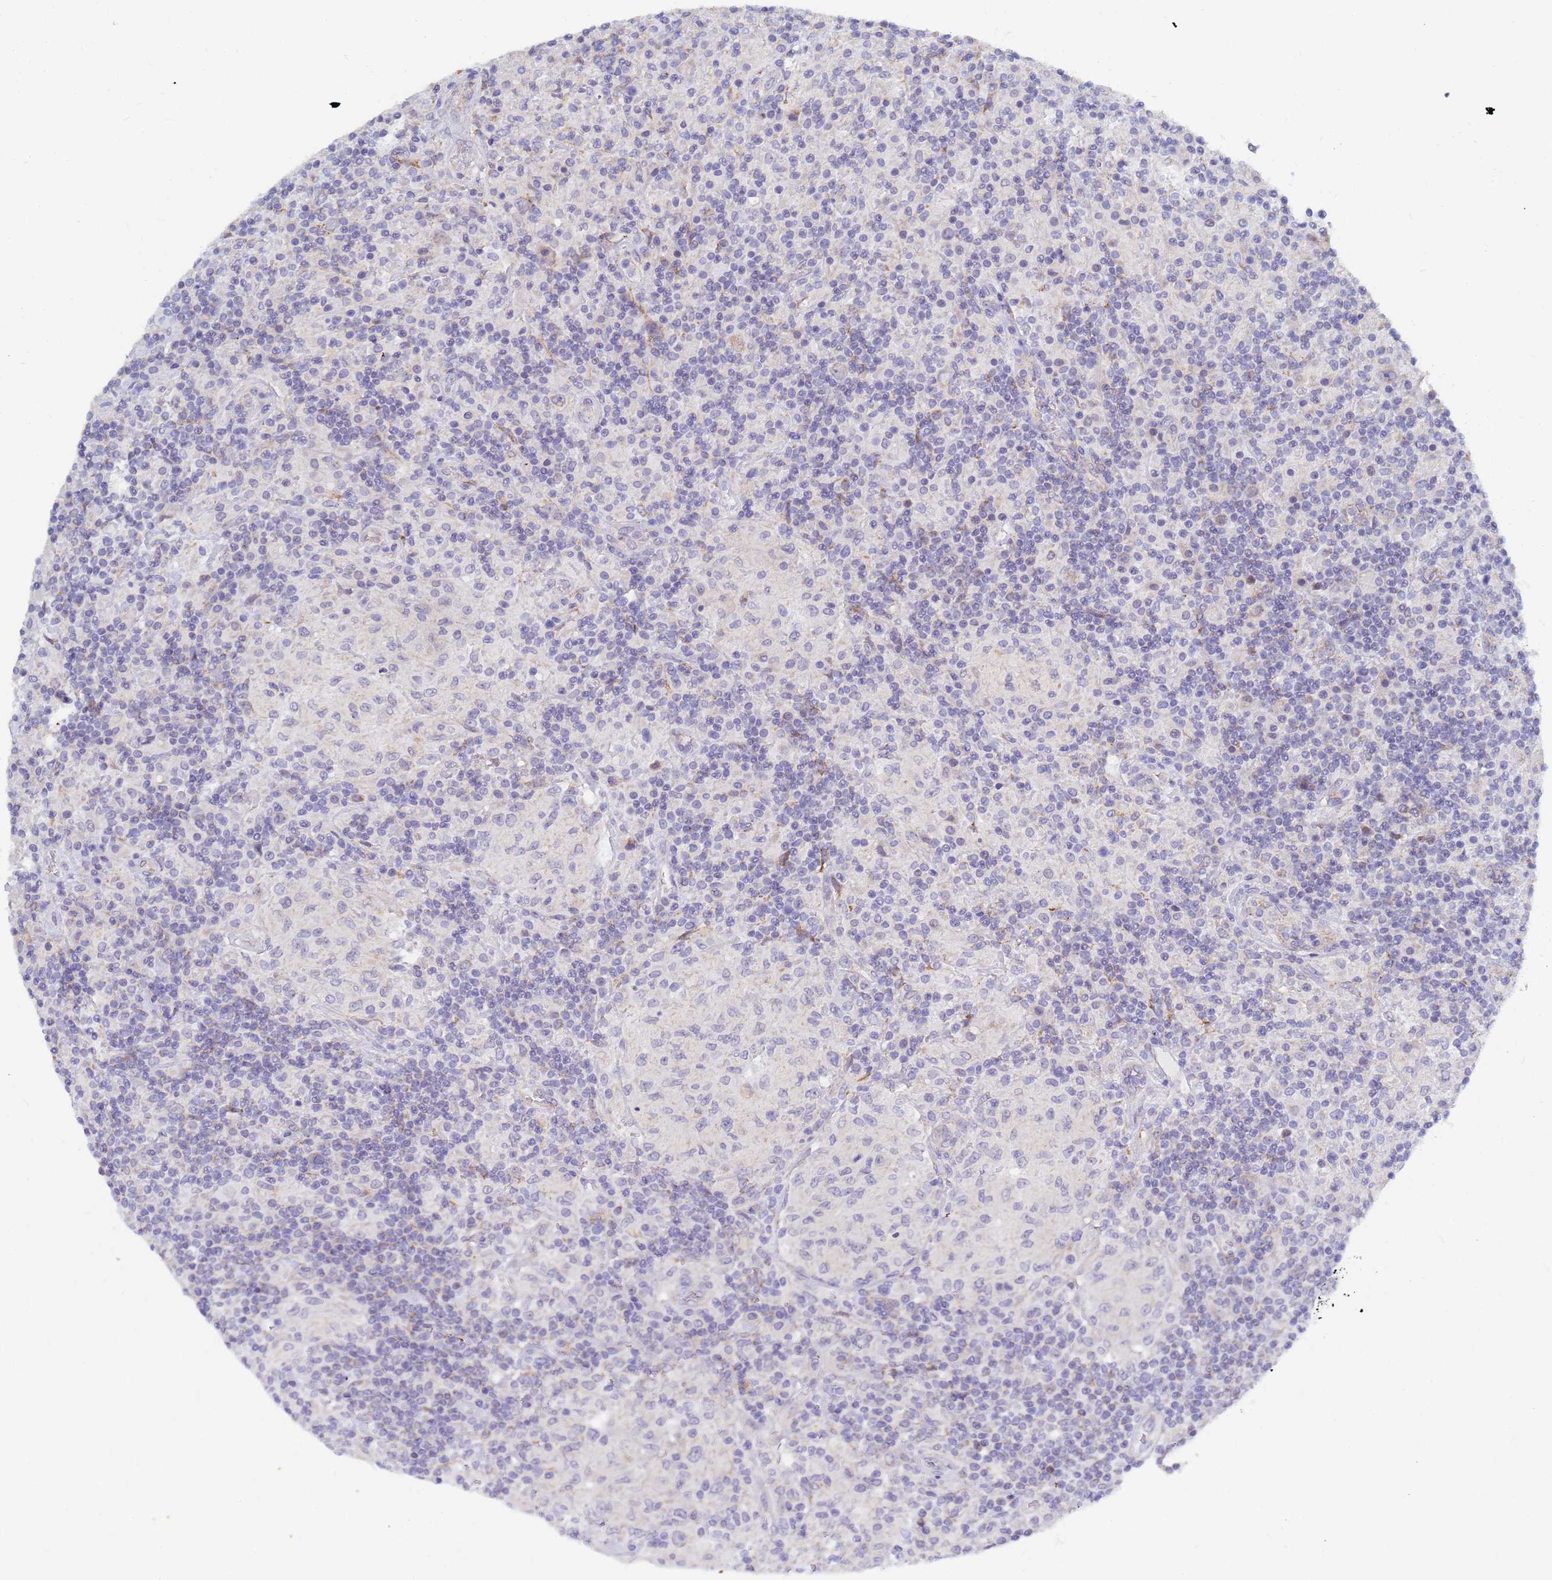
{"staining": {"intensity": "negative", "quantity": "none", "location": "none"}, "tissue": "lymphoma", "cell_type": "Tumor cells", "image_type": "cancer", "snomed": [{"axis": "morphology", "description": "Hodgkin's disease, NOS"}, {"axis": "topography", "description": "Lymph node"}], "caption": "Immunohistochemical staining of human lymphoma reveals no significant positivity in tumor cells.", "gene": "SDR39U1", "patient": {"sex": "male", "age": 70}}